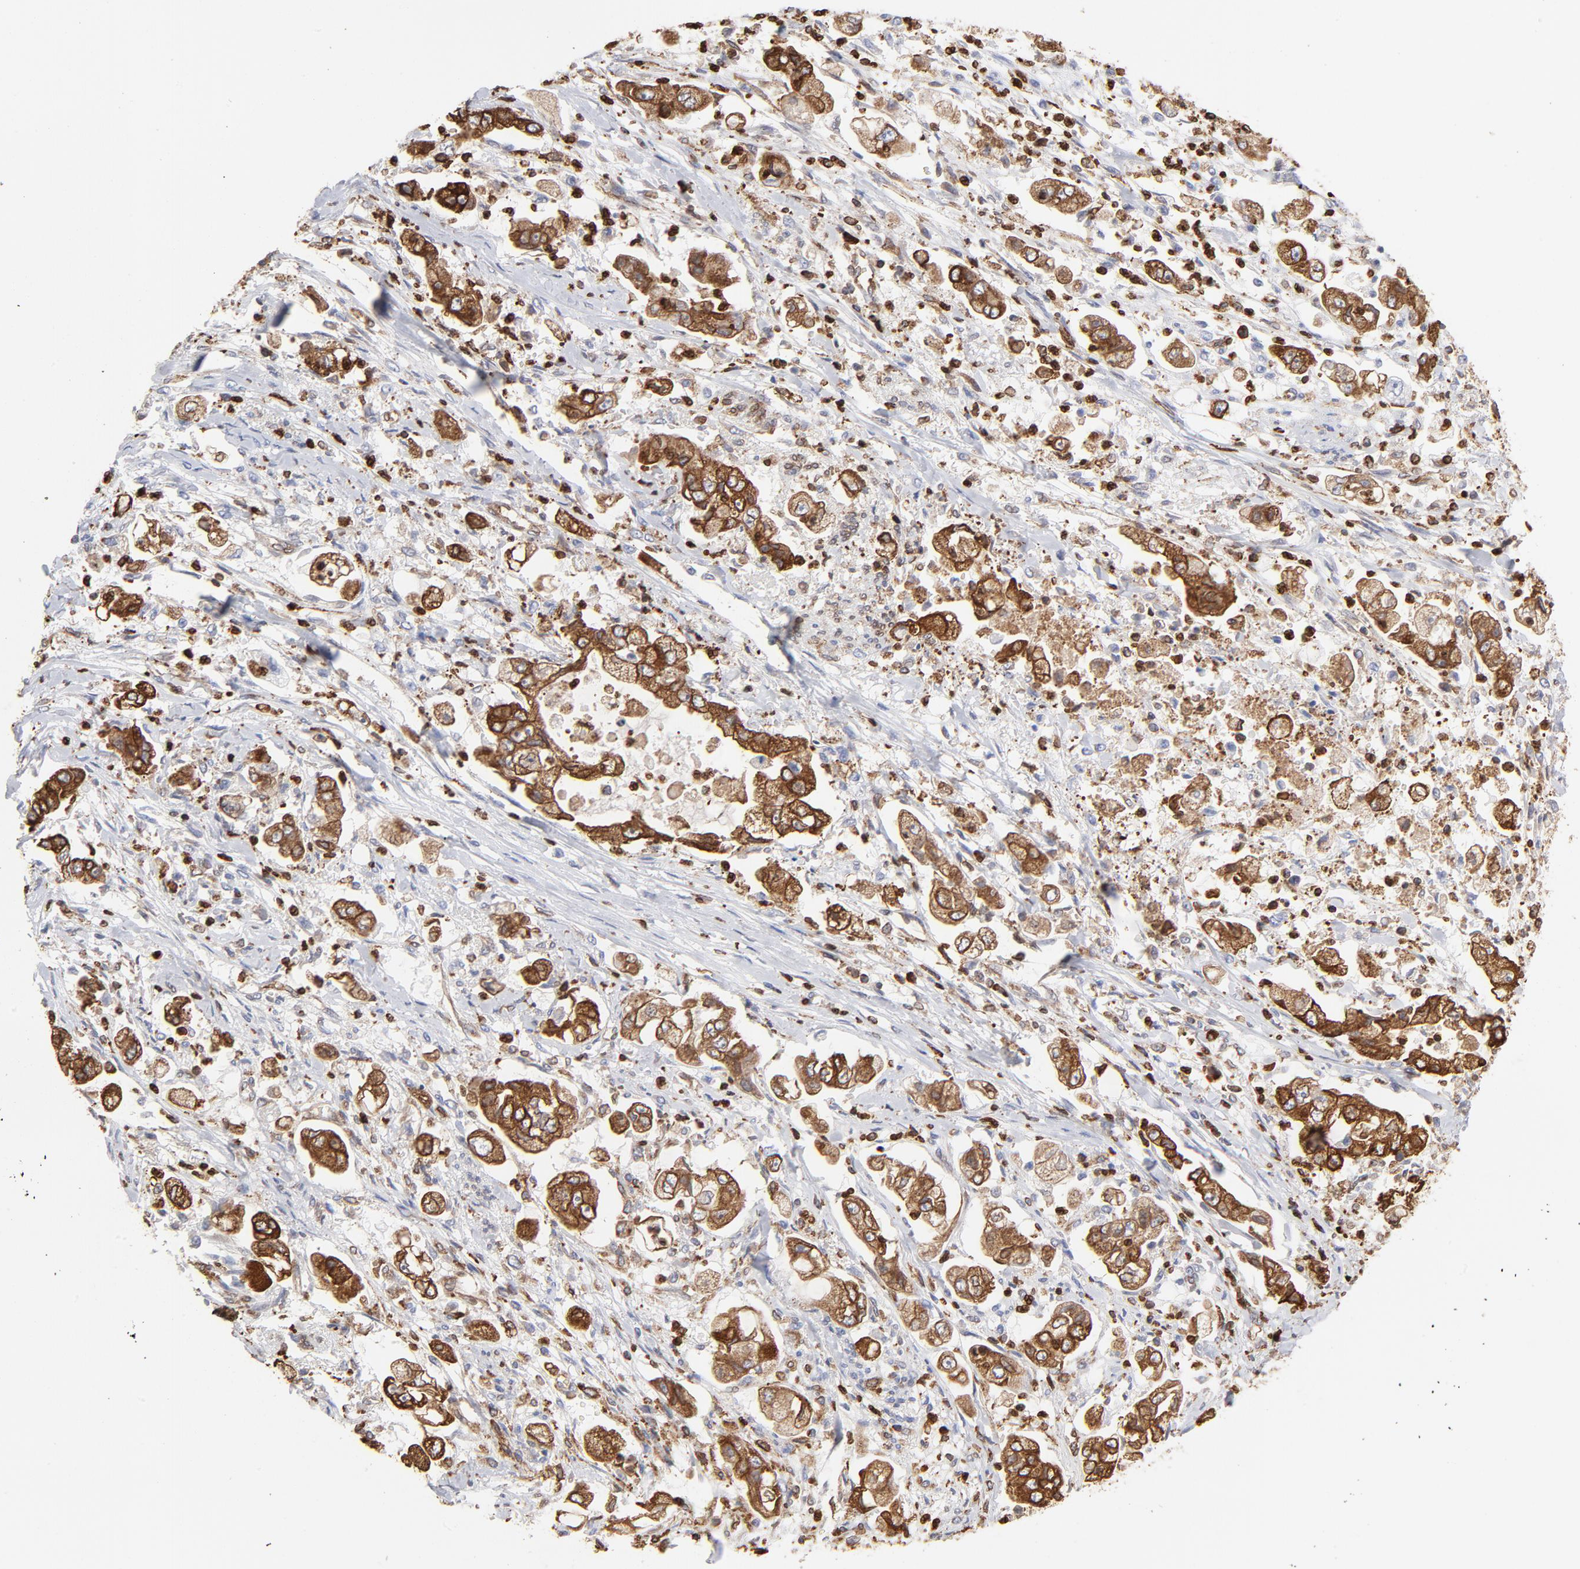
{"staining": {"intensity": "strong", "quantity": ">75%", "location": "cytoplasmic/membranous"}, "tissue": "stomach cancer", "cell_type": "Tumor cells", "image_type": "cancer", "snomed": [{"axis": "morphology", "description": "Adenocarcinoma, NOS"}, {"axis": "topography", "description": "Stomach"}], "caption": "Protein expression analysis of human stomach cancer reveals strong cytoplasmic/membranous staining in about >75% of tumor cells.", "gene": "CANX", "patient": {"sex": "male", "age": 62}}